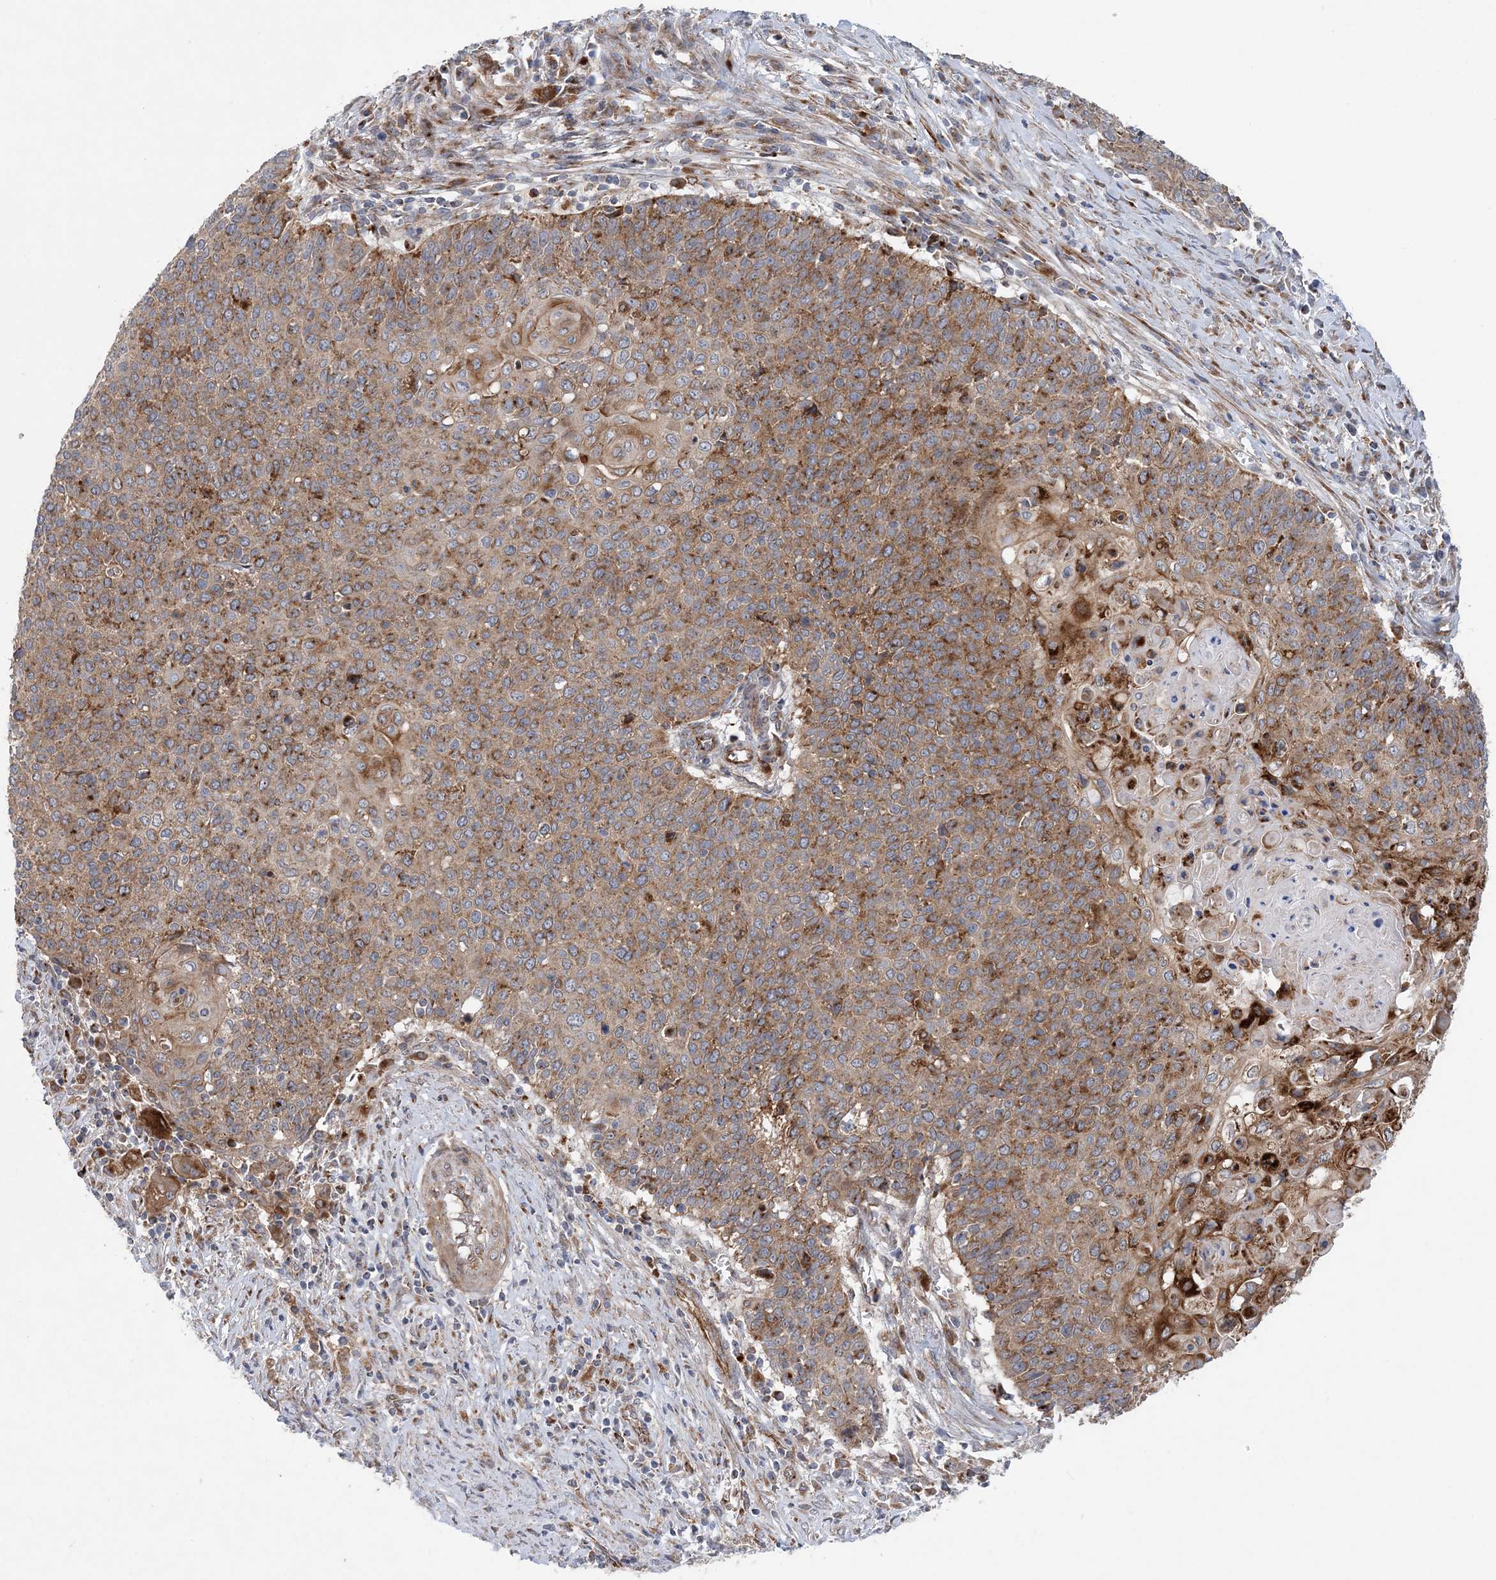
{"staining": {"intensity": "moderate", "quantity": ">75%", "location": "cytoplasmic/membranous"}, "tissue": "cervical cancer", "cell_type": "Tumor cells", "image_type": "cancer", "snomed": [{"axis": "morphology", "description": "Squamous cell carcinoma, NOS"}, {"axis": "topography", "description": "Cervix"}], "caption": "Squamous cell carcinoma (cervical) stained with immunohistochemistry demonstrates moderate cytoplasmic/membranous expression in approximately >75% of tumor cells.", "gene": "PTTG1IP", "patient": {"sex": "female", "age": 39}}